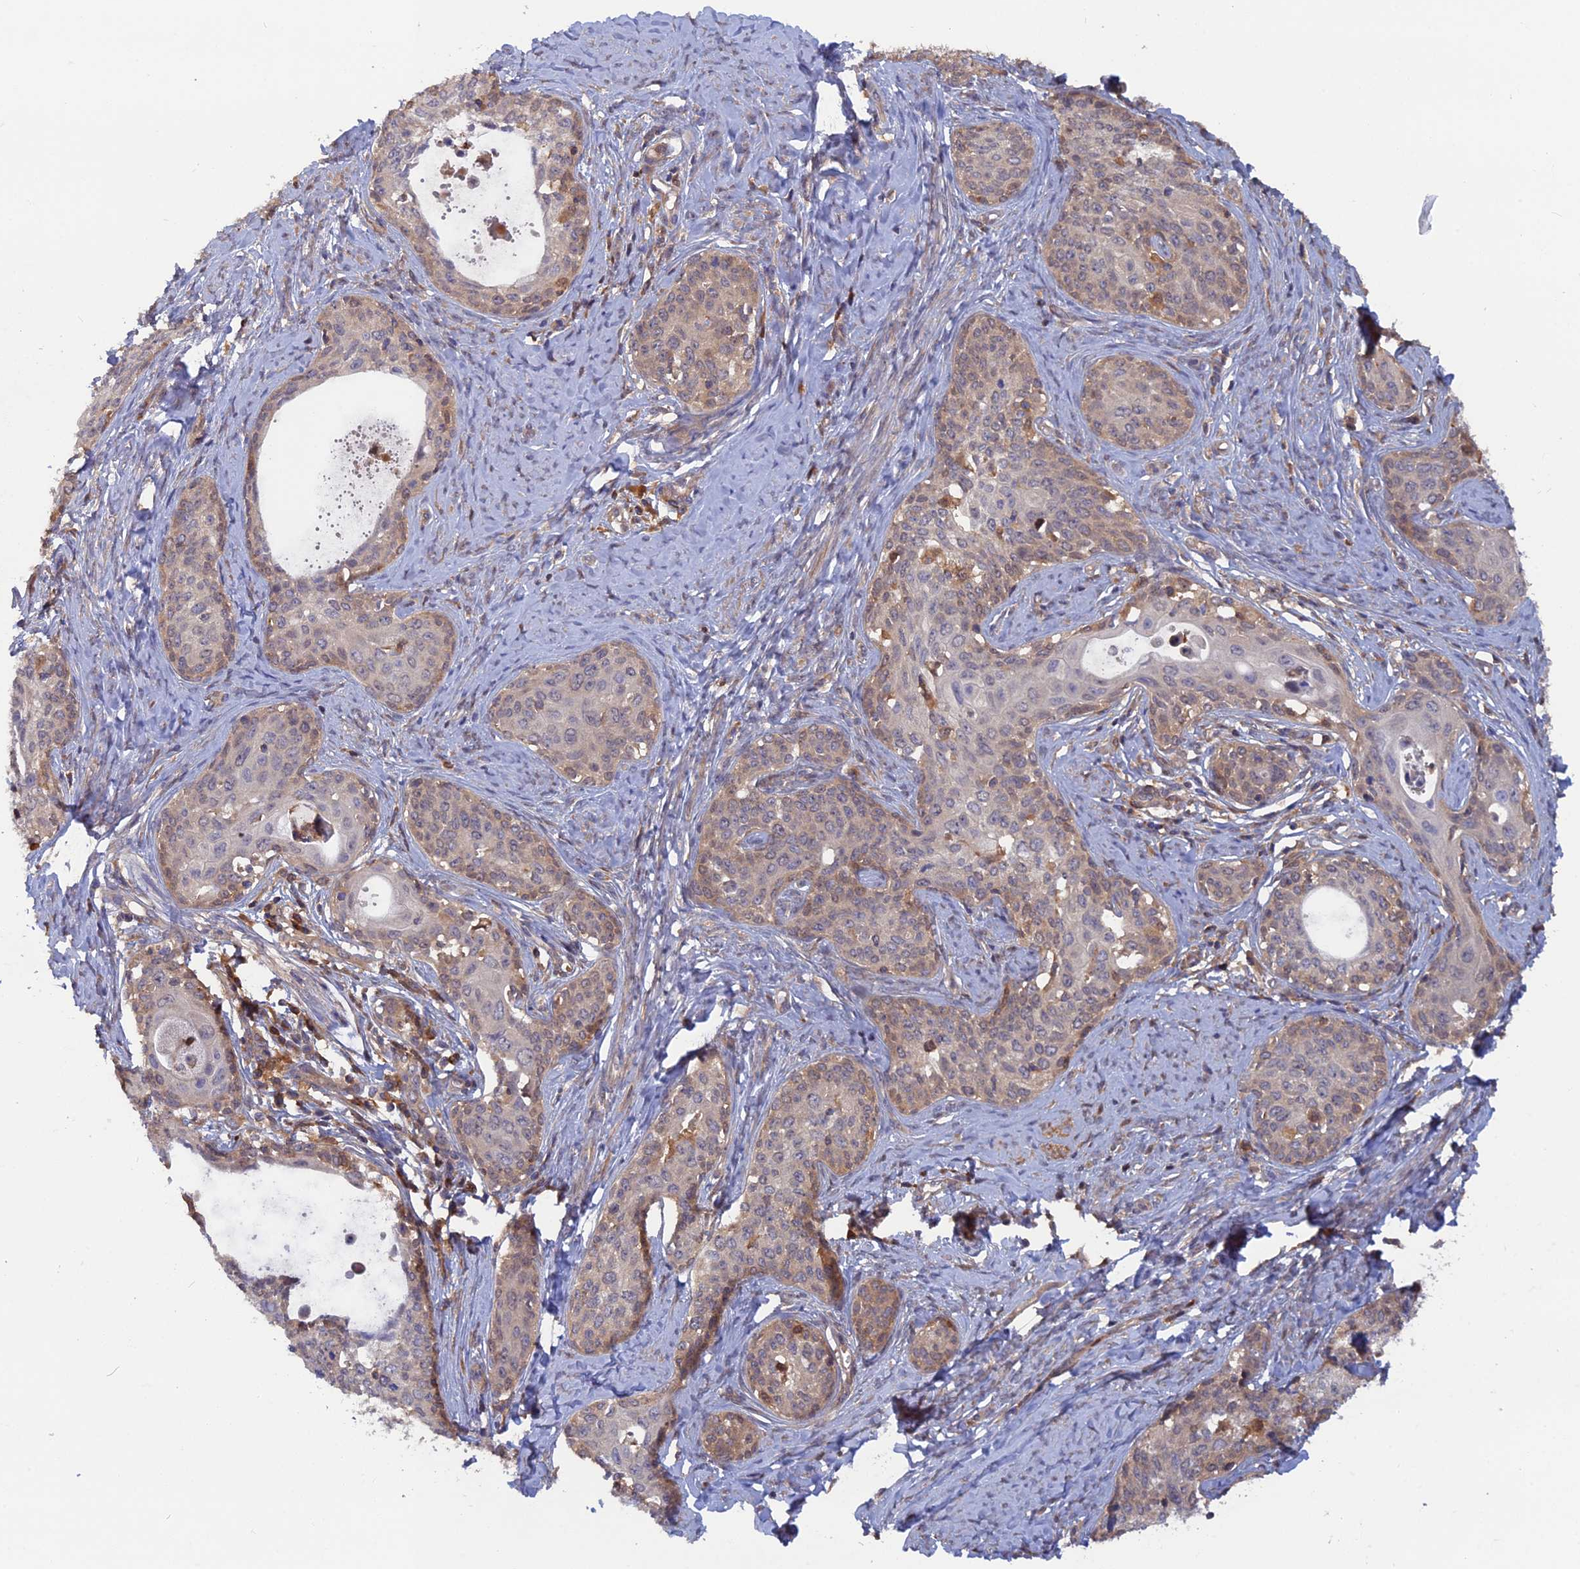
{"staining": {"intensity": "weak", "quantity": "25%-75%", "location": "cytoplasmic/membranous"}, "tissue": "cervical cancer", "cell_type": "Tumor cells", "image_type": "cancer", "snomed": [{"axis": "morphology", "description": "Squamous cell carcinoma, NOS"}, {"axis": "morphology", "description": "Adenocarcinoma, NOS"}, {"axis": "topography", "description": "Cervix"}], "caption": "Protein staining of squamous cell carcinoma (cervical) tissue demonstrates weak cytoplasmic/membranous expression in about 25%-75% of tumor cells.", "gene": "BLVRA", "patient": {"sex": "female", "age": 52}}